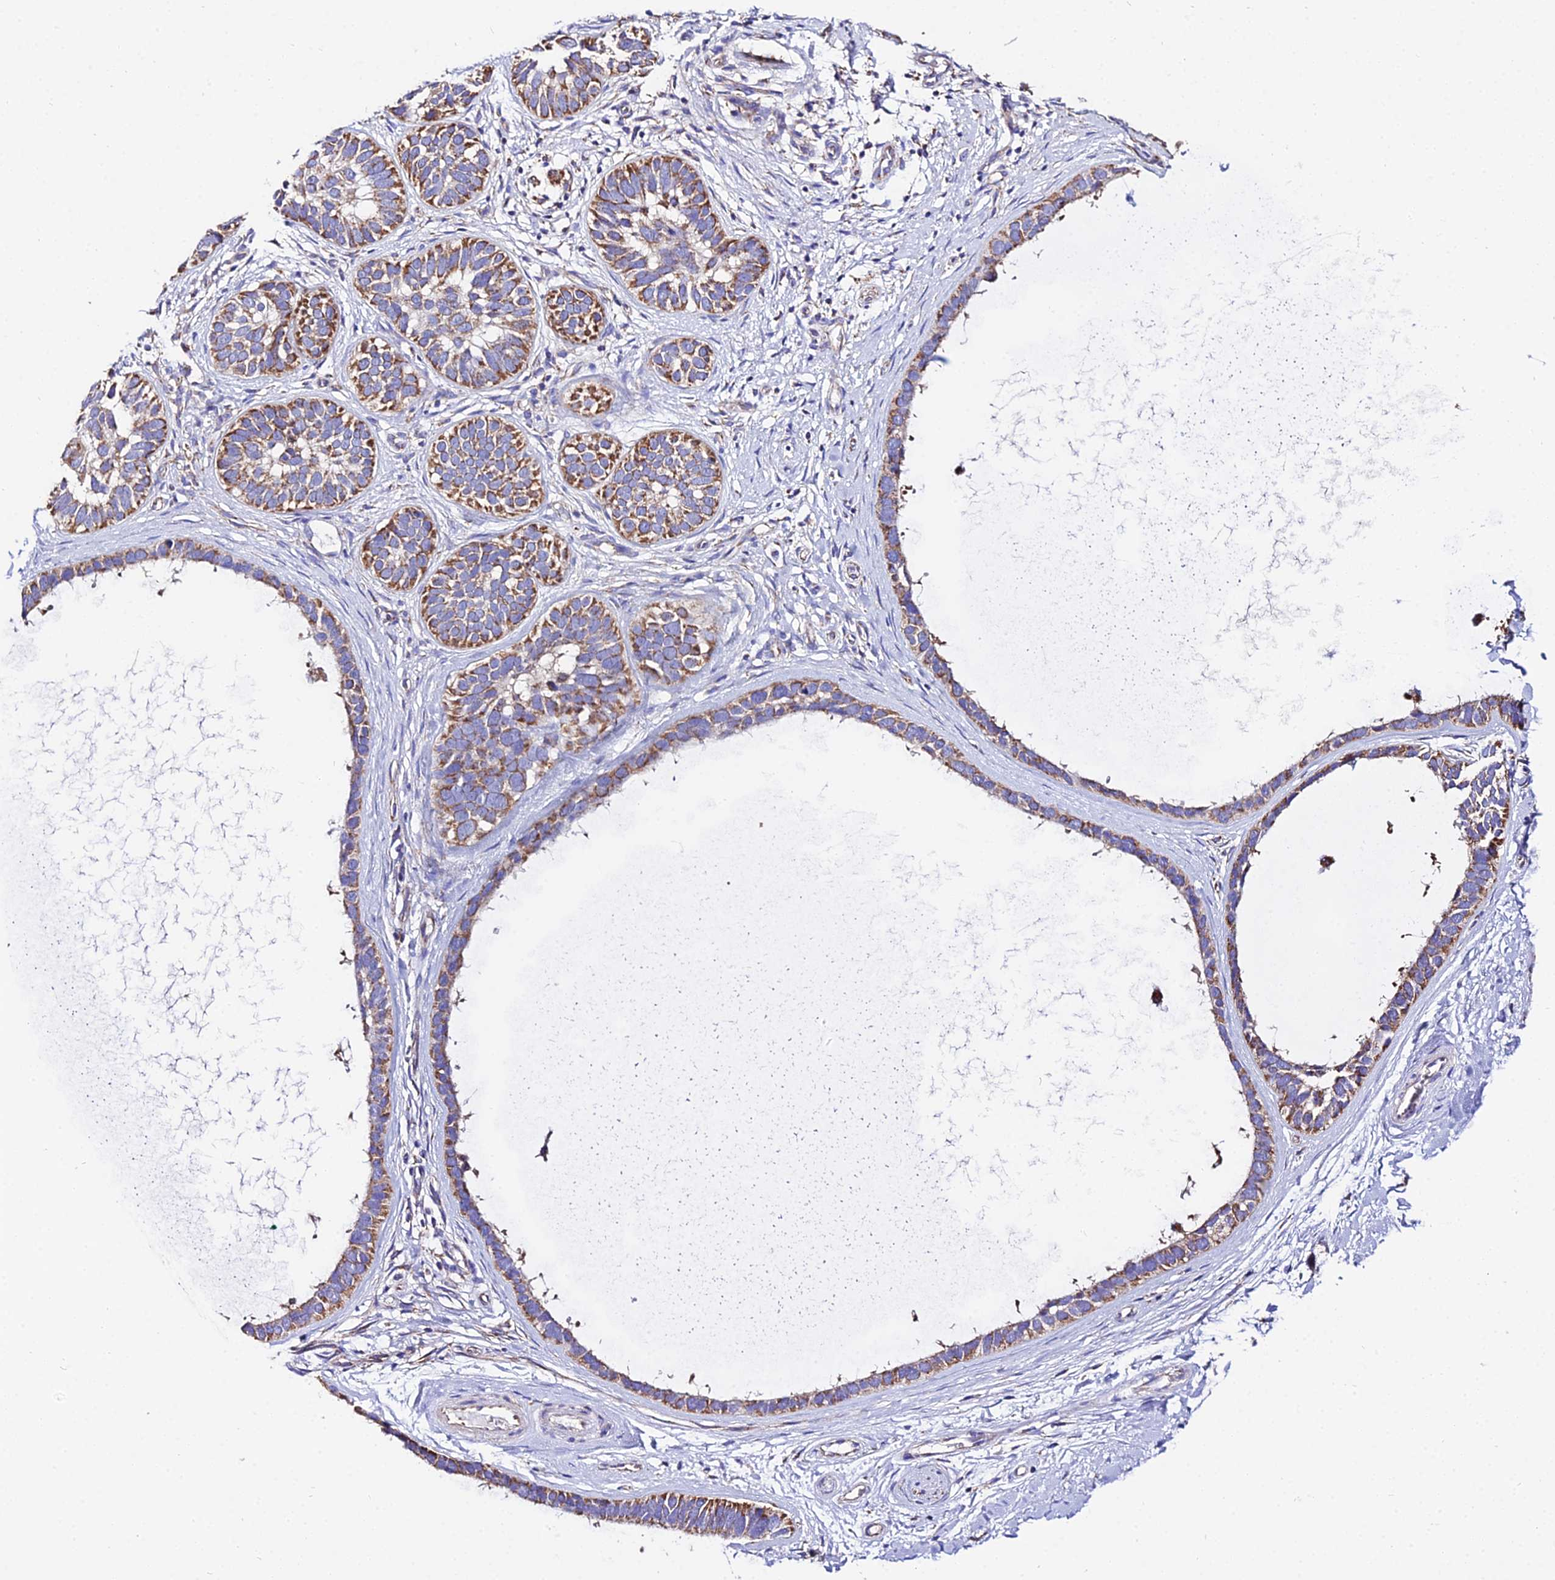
{"staining": {"intensity": "moderate", "quantity": ">75%", "location": "cytoplasmic/membranous"}, "tissue": "skin cancer", "cell_type": "Tumor cells", "image_type": "cancer", "snomed": [{"axis": "morphology", "description": "Basal cell carcinoma"}, {"axis": "topography", "description": "Skin"}], "caption": "Skin basal cell carcinoma was stained to show a protein in brown. There is medium levels of moderate cytoplasmic/membranous expression in about >75% of tumor cells.", "gene": "OCIAD1", "patient": {"sex": "male", "age": 62}}